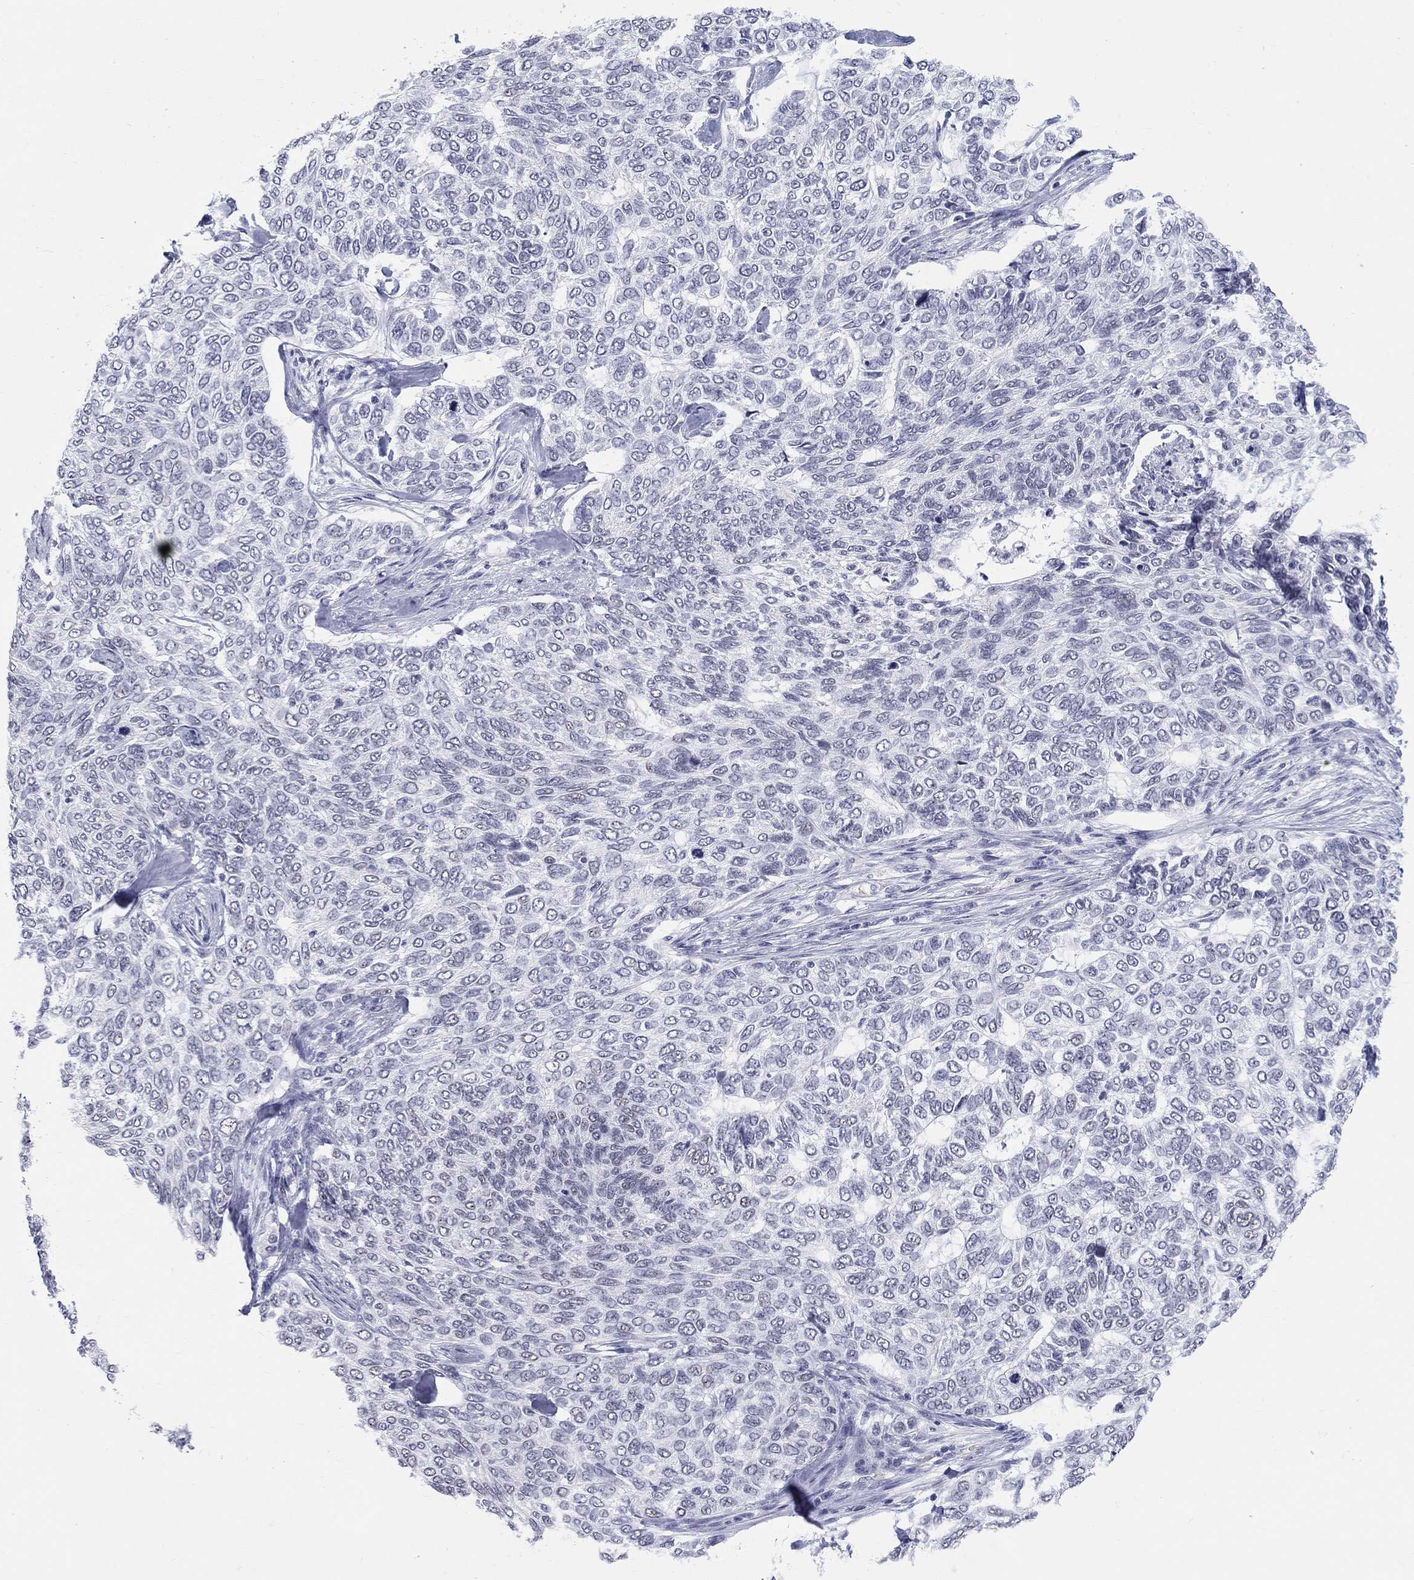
{"staining": {"intensity": "negative", "quantity": "none", "location": "none"}, "tissue": "skin cancer", "cell_type": "Tumor cells", "image_type": "cancer", "snomed": [{"axis": "morphology", "description": "Basal cell carcinoma"}, {"axis": "topography", "description": "Skin"}], "caption": "This micrograph is of skin basal cell carcinoma stained with immunohistochemistry (IHC) to label a protein in brown with the nuclei are counter-stained blue. There is no positivity in tumor cells.", "gene": "DMTN", "patient": {"sex": "female", "age": 65}}